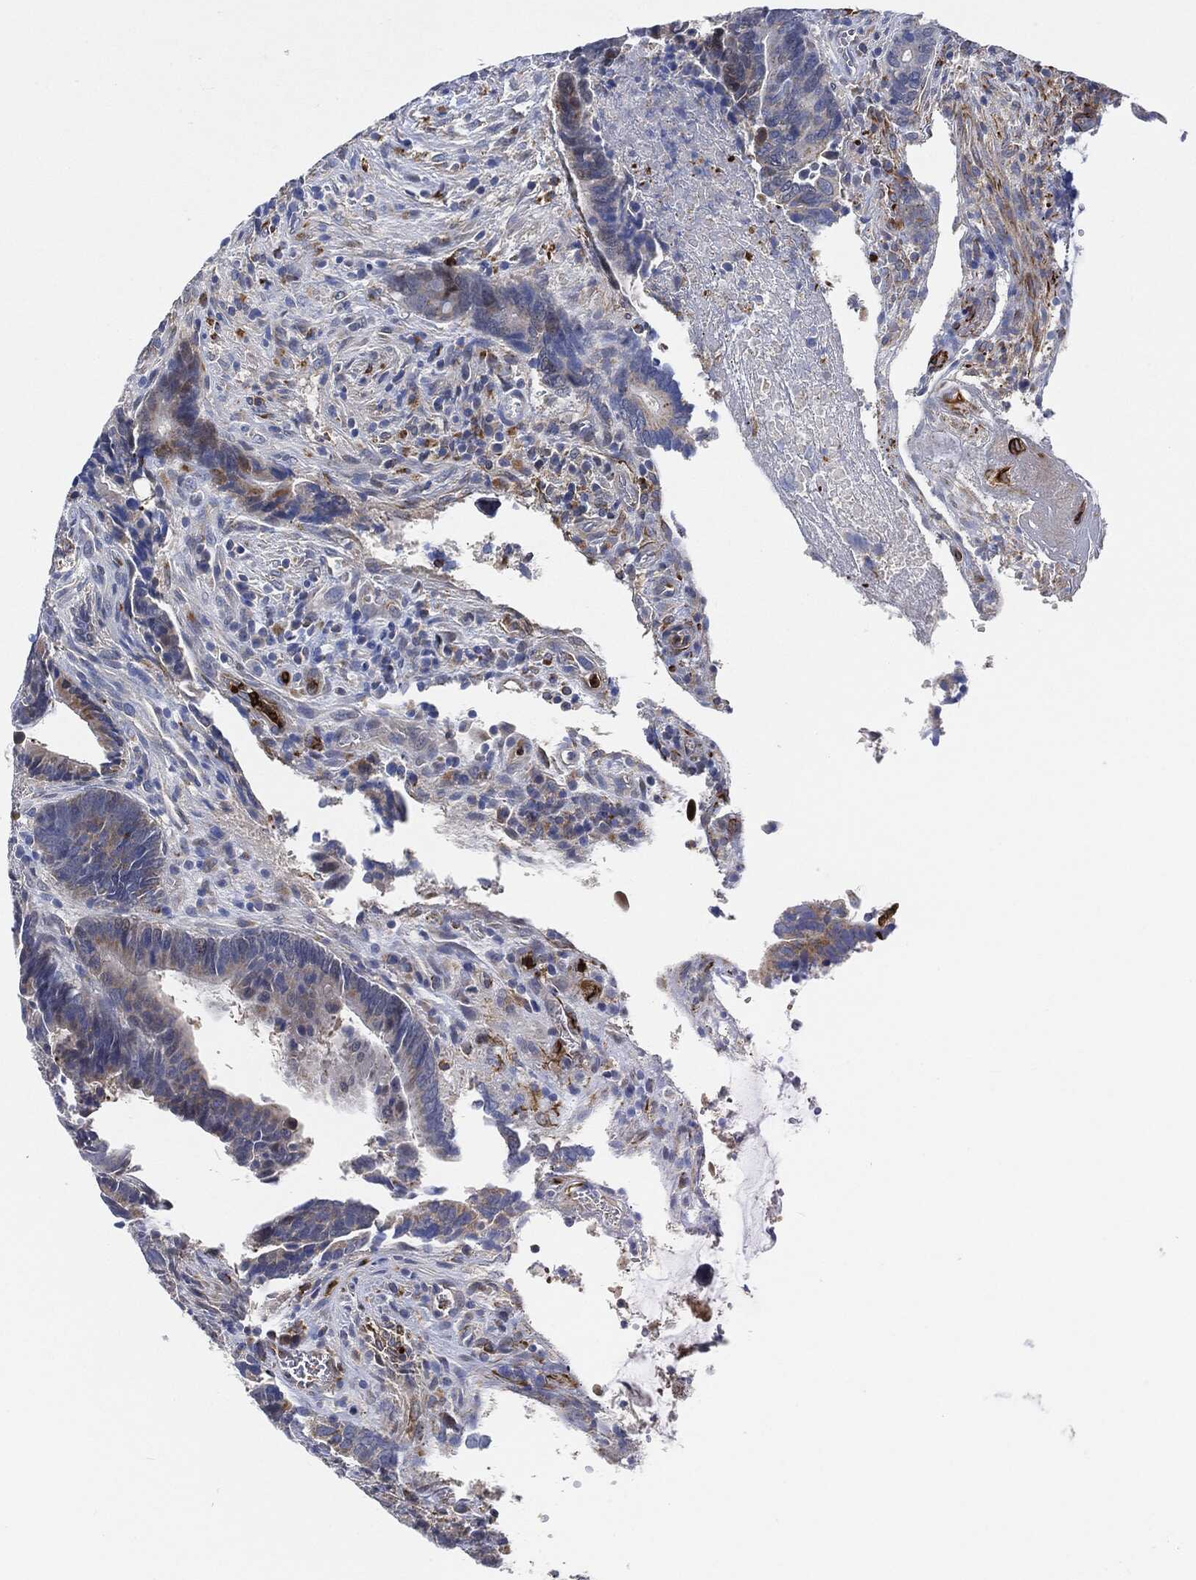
{"staining": {"intensity": "strong", "quantity": "<25%", "location": "cytoplasmic/membranous"}, "tissue": "colorectal cancer", "cell_type": "Tumor cells", "image_type": "cancer", "snomed": [{"axis": "morphology", "description": "Adenocarcinoma, NOS"}, {"axis": "topography", "description": "Colon"}], "caption": "Protein staining of colorectal cancer (adenocarcinoma) tissue shows strong cytoplasmic/membranous staining in about <25% of tumor cells.", "gene": "VSIG4", "patient": {"sex": "male", "age": 75}}